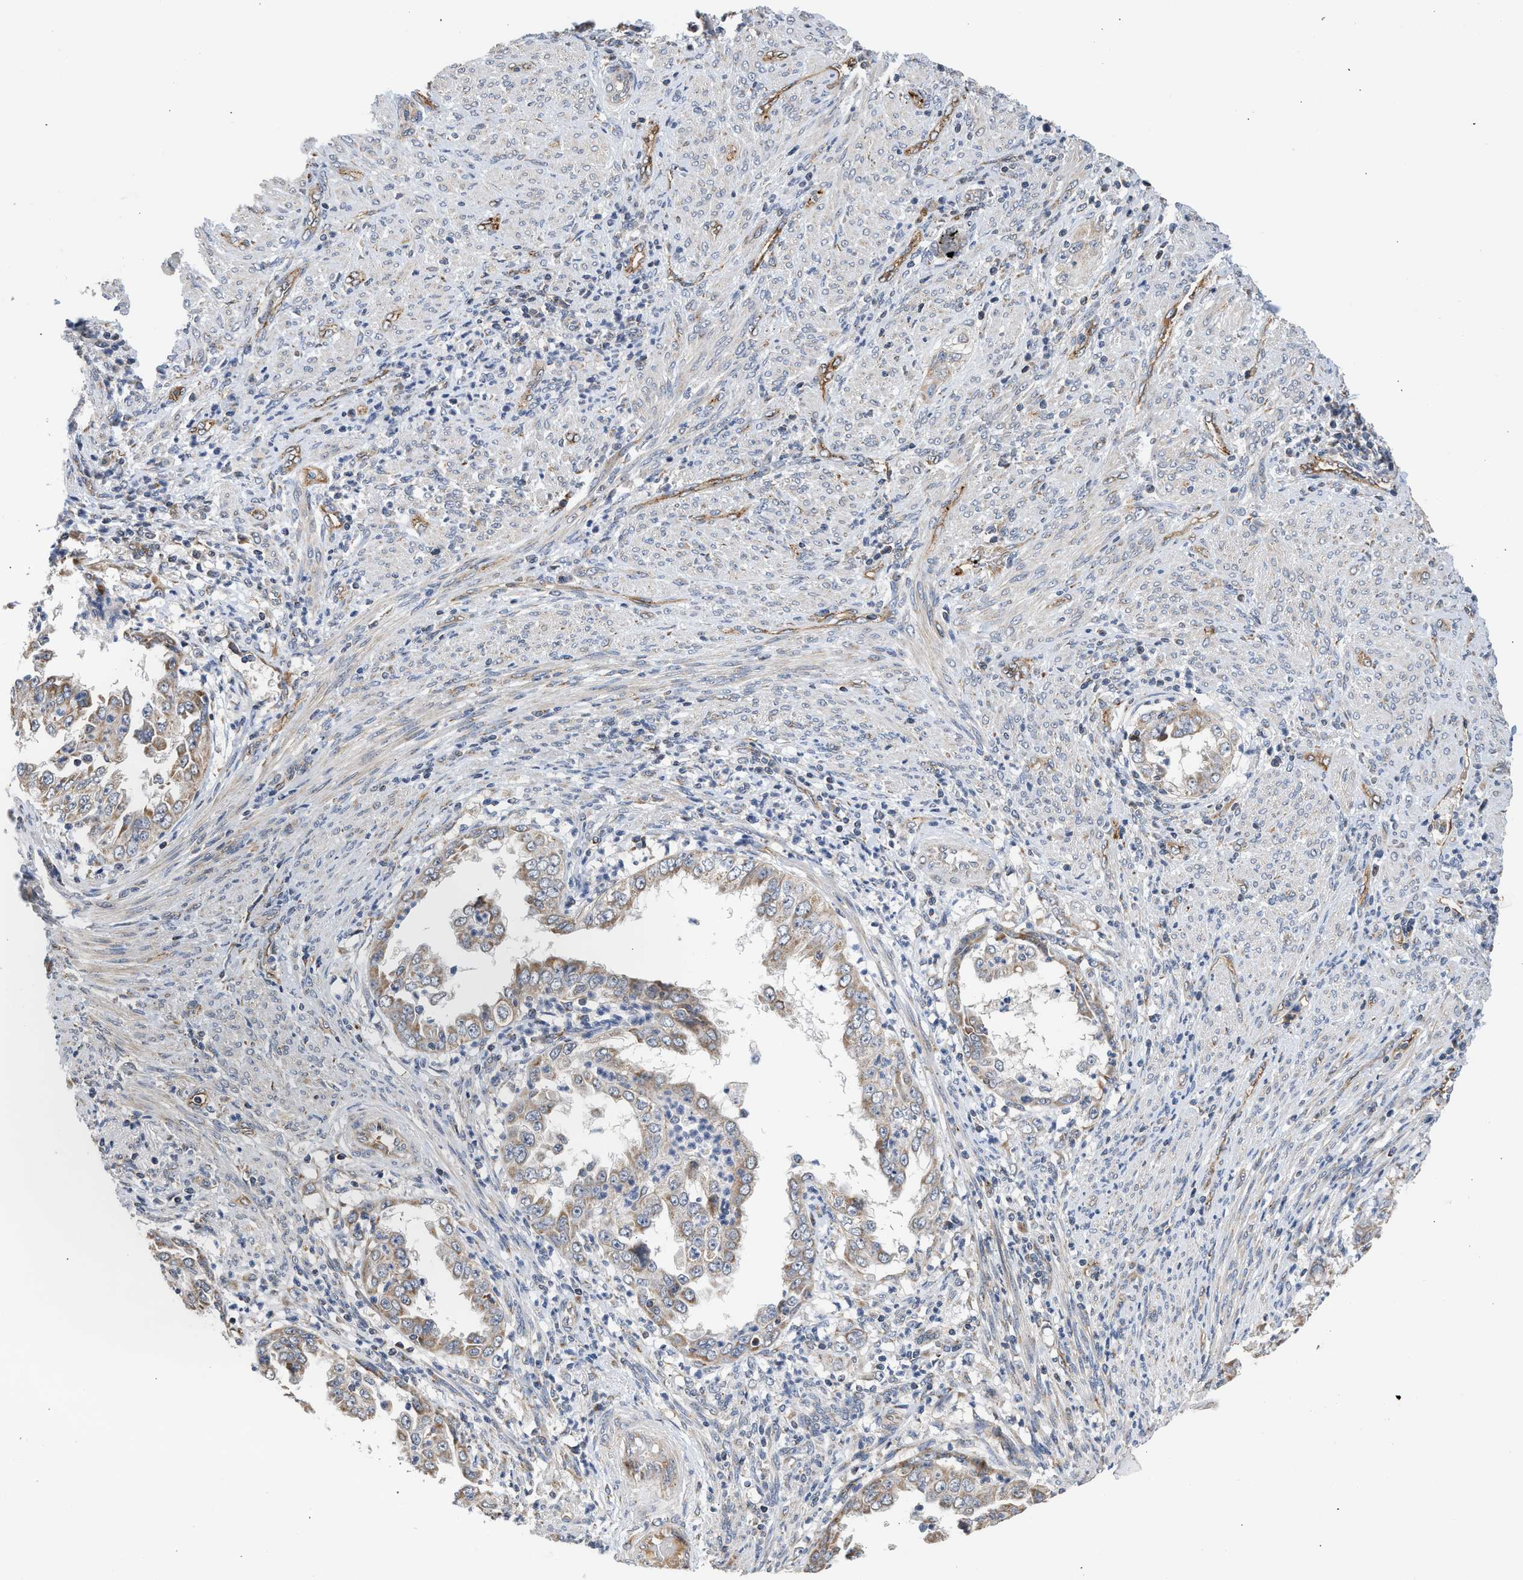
{"staining": {"intensity": "weak", "quantity": ">75%", "location": "cytoplasmic/membranous"}, "tissue": "endometrial cancer", "cell_type": "Tumor cells", "image_type": "cancer", "snomed": [{"axis": "morphology", "description": "Adenocarcinoma, NOS"}, {"axis": "topography", "description": "Endometrium"}], "caption": "Human endometrial cancer stained with a protein marker exhibits weak staining in tumor cells.", "gene": "PIM1", "patient": {"sex": "female", "age": 85}}